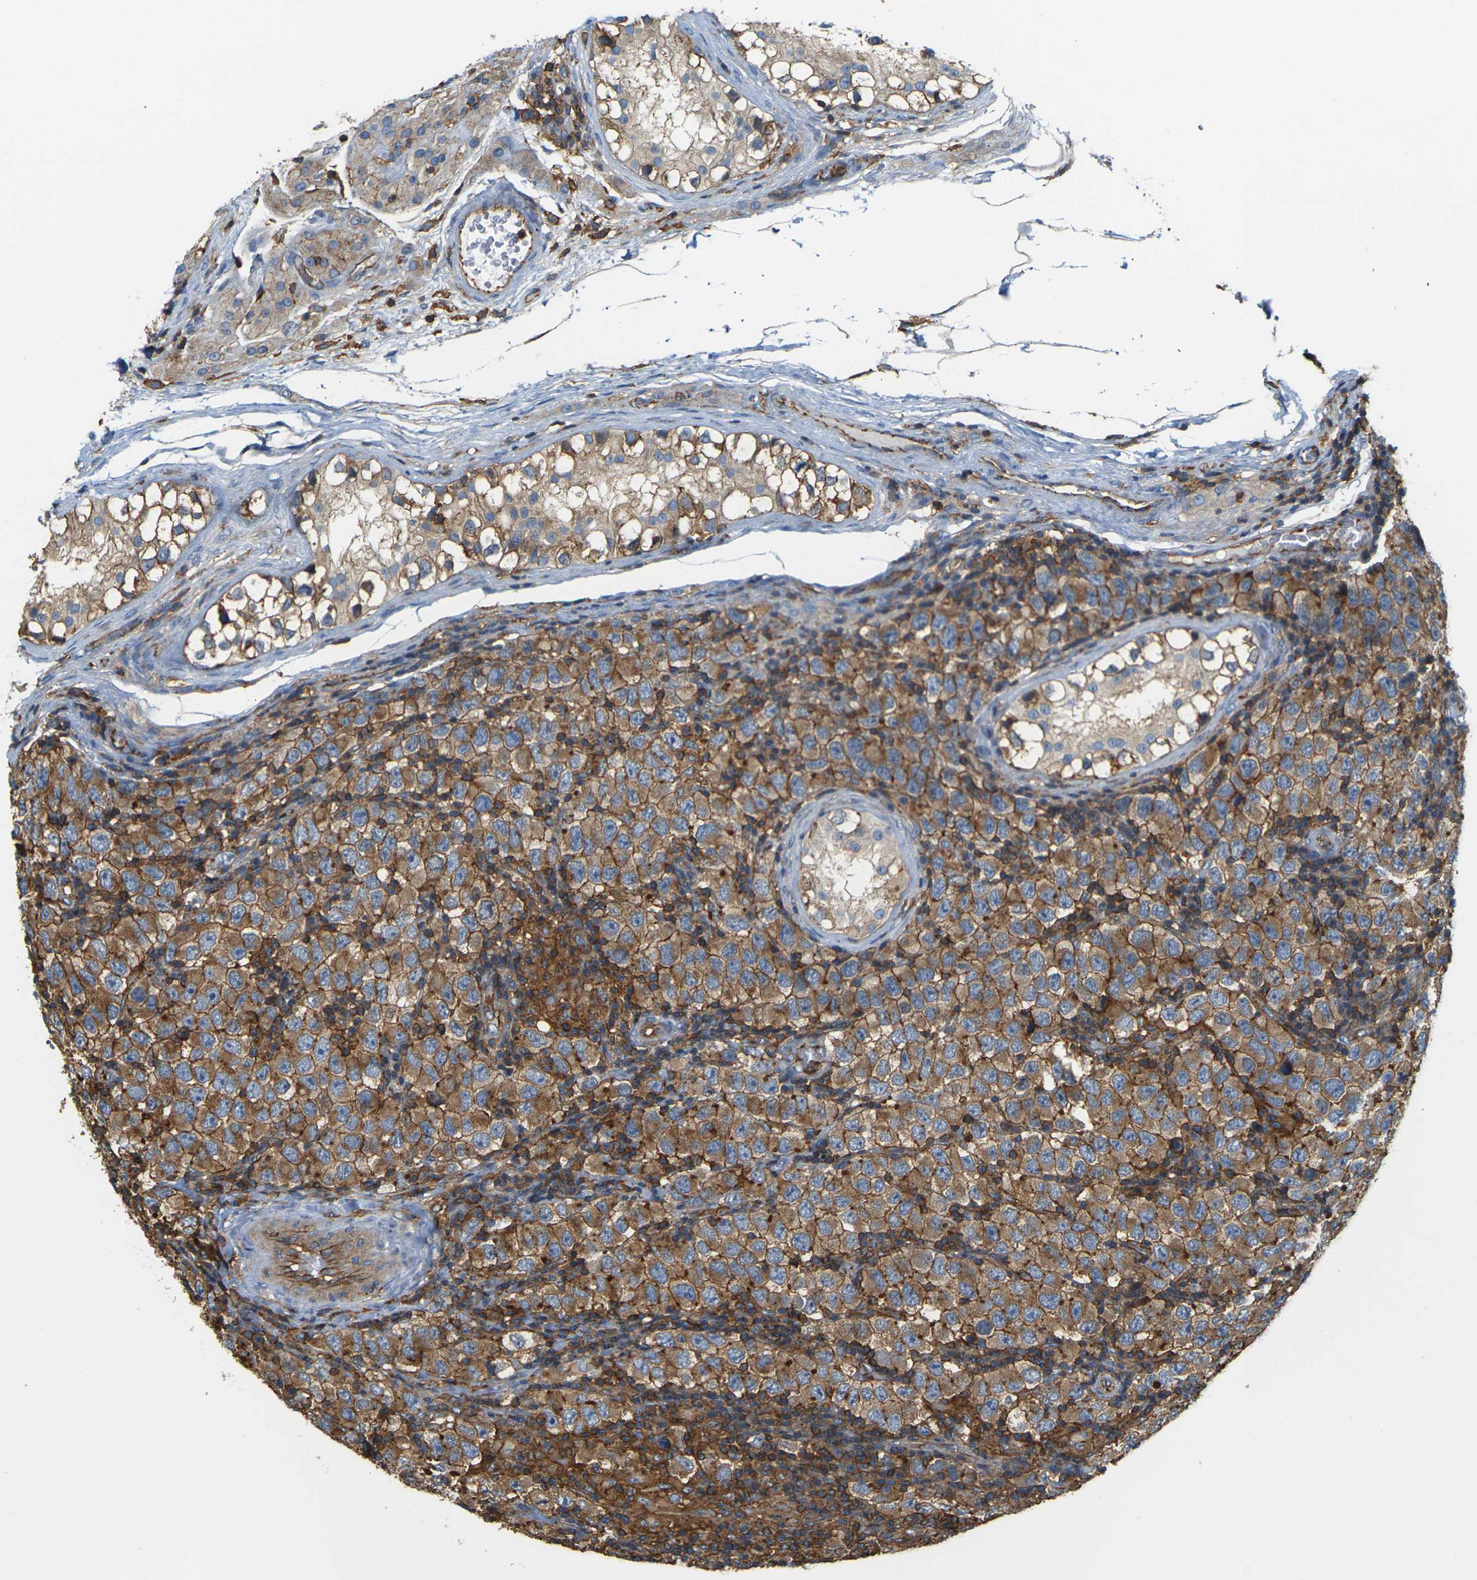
{"staining": {"intensity": "moderate", "quantity": ">75%", "location": "cytoplasmic/membranous"}, "tissue": "testis cancer", "cell_type": "Tumor cells", "image_type": "cancer", "snomed": [{"axis": "morphology", "description": "Carcinoma, Embryonal, NOS"}, {"axis": "topography", "description": "Testis"}], "caption": "Protein staining of testis embryonal carcinoma tissue demonstrates moderate cytoplasmic/membranous positivity in about >75% of tumor cells.", "gene": "IQGAP1", "patient": {"sex": "male", "age": 21}}